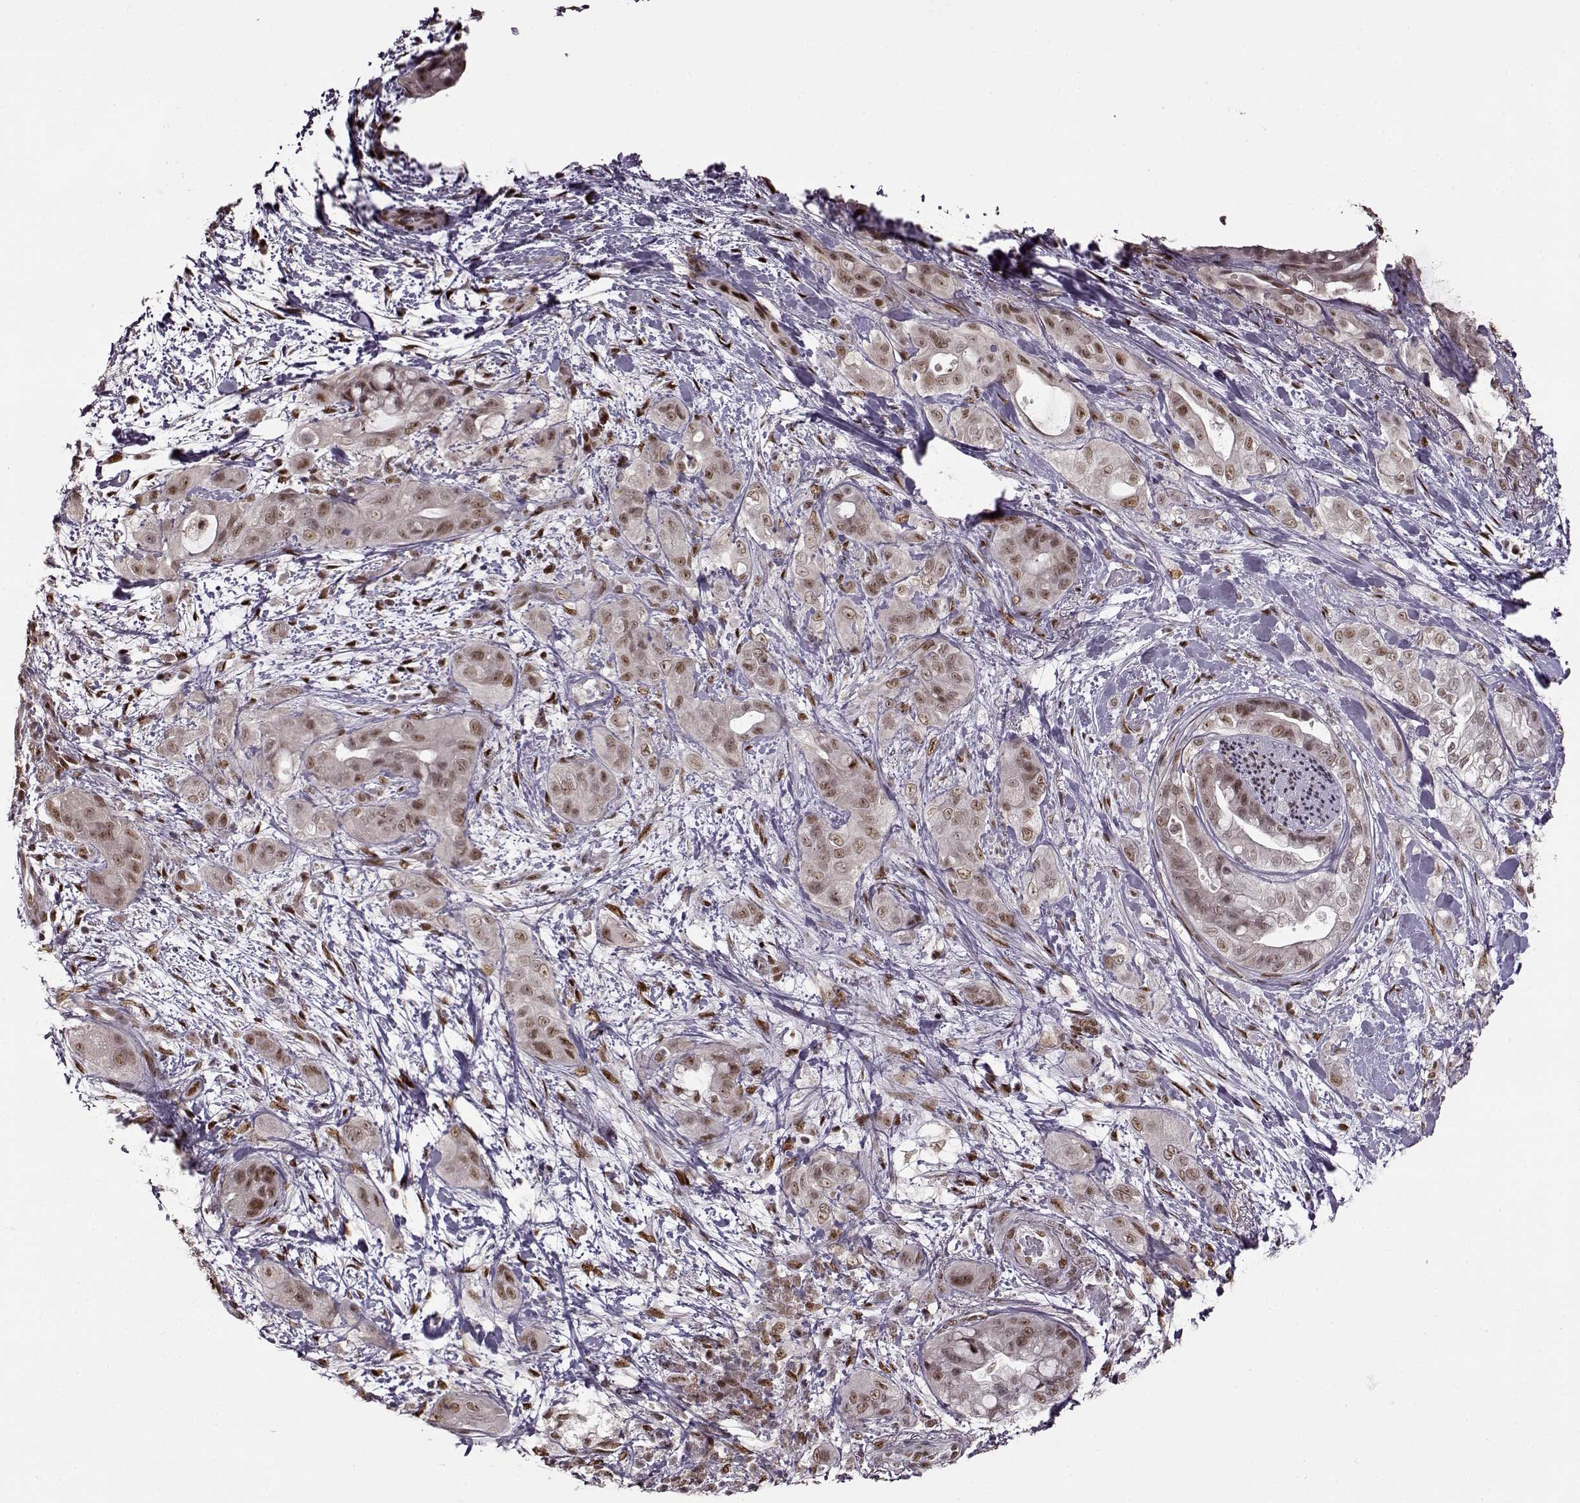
{"staining": {"intensity": "weak", "quantity": ">75%", "location": "nuclear"}, "tissue": "pancreatic cancer", "cell_type": "Tumor cells", "image_type": "cancer", "snomed": [{"axis": "morphology", "description": "Adenocarcinoma, NOS"}, {"axis": "topography", "description": "Pancreas"}], "caption": "Tumor cells display low levels of weak nuclear positivity in about >75% of cells in human pancreatic adenocarcinoma.", "gene": "FTO", "patient": {"sex": "male", "age": 71}}